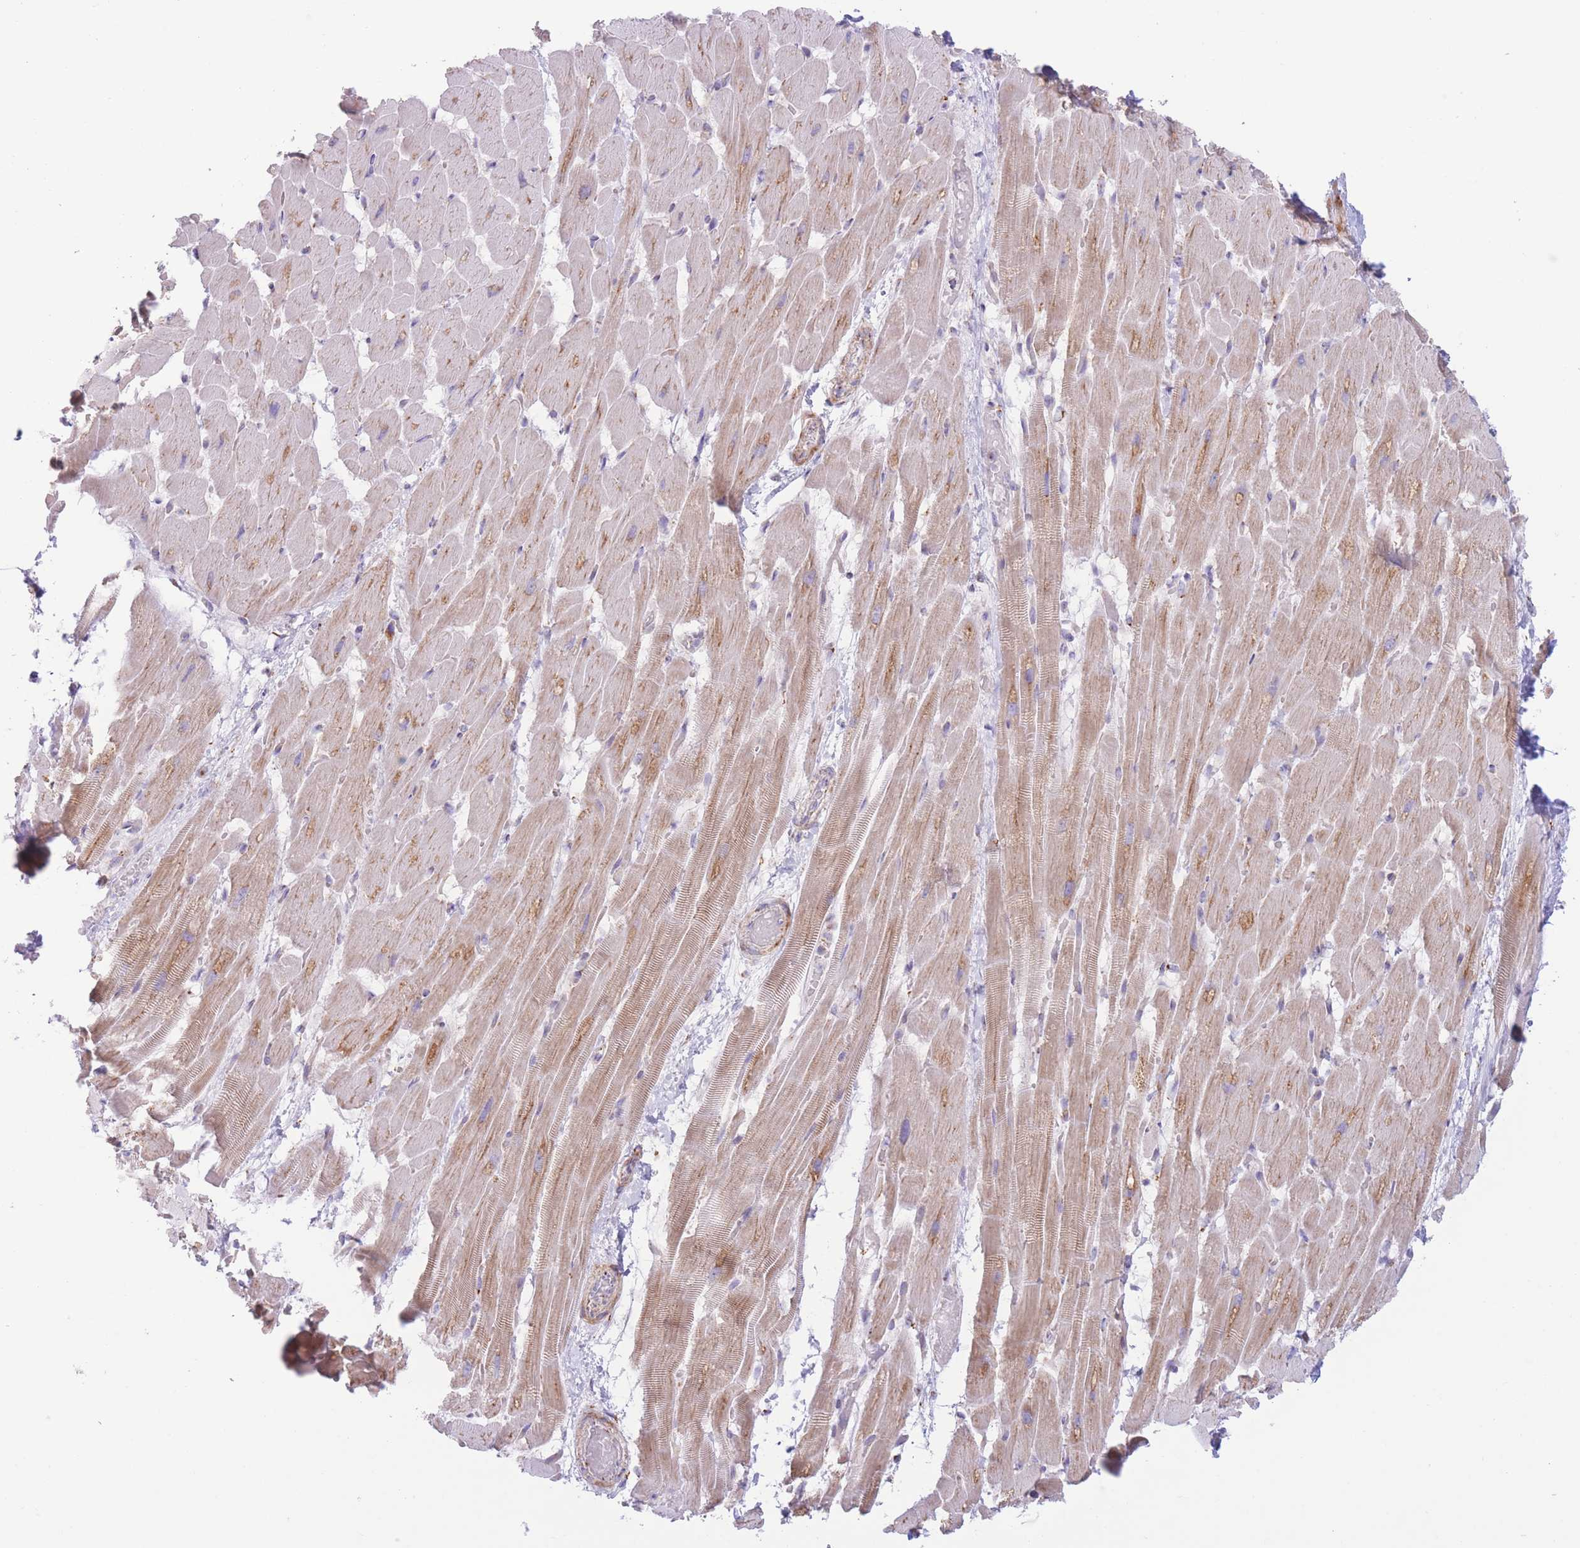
{"staining": {"intensity": "moderate", "quantity": "25%-75%", "location": "cytoplasmic/membranous"}, "tissue": "heart muscle", "cell_type": "Cardiomyocytes", "image_type": "normal", "snomed": [{"axis": "morphology", "description": "Normal tissue, NOS"}, {"axis": "topography", "description": "Heart"}], "caption": "Immunohistochemistry of benign heart muscle exhibits medium levels of moderate cytoplasmic/membranous positivity in about 25%-75% of cardiomyocytes.", "gene": "MPND", "patient": {"sex": "male", "age": 37}}